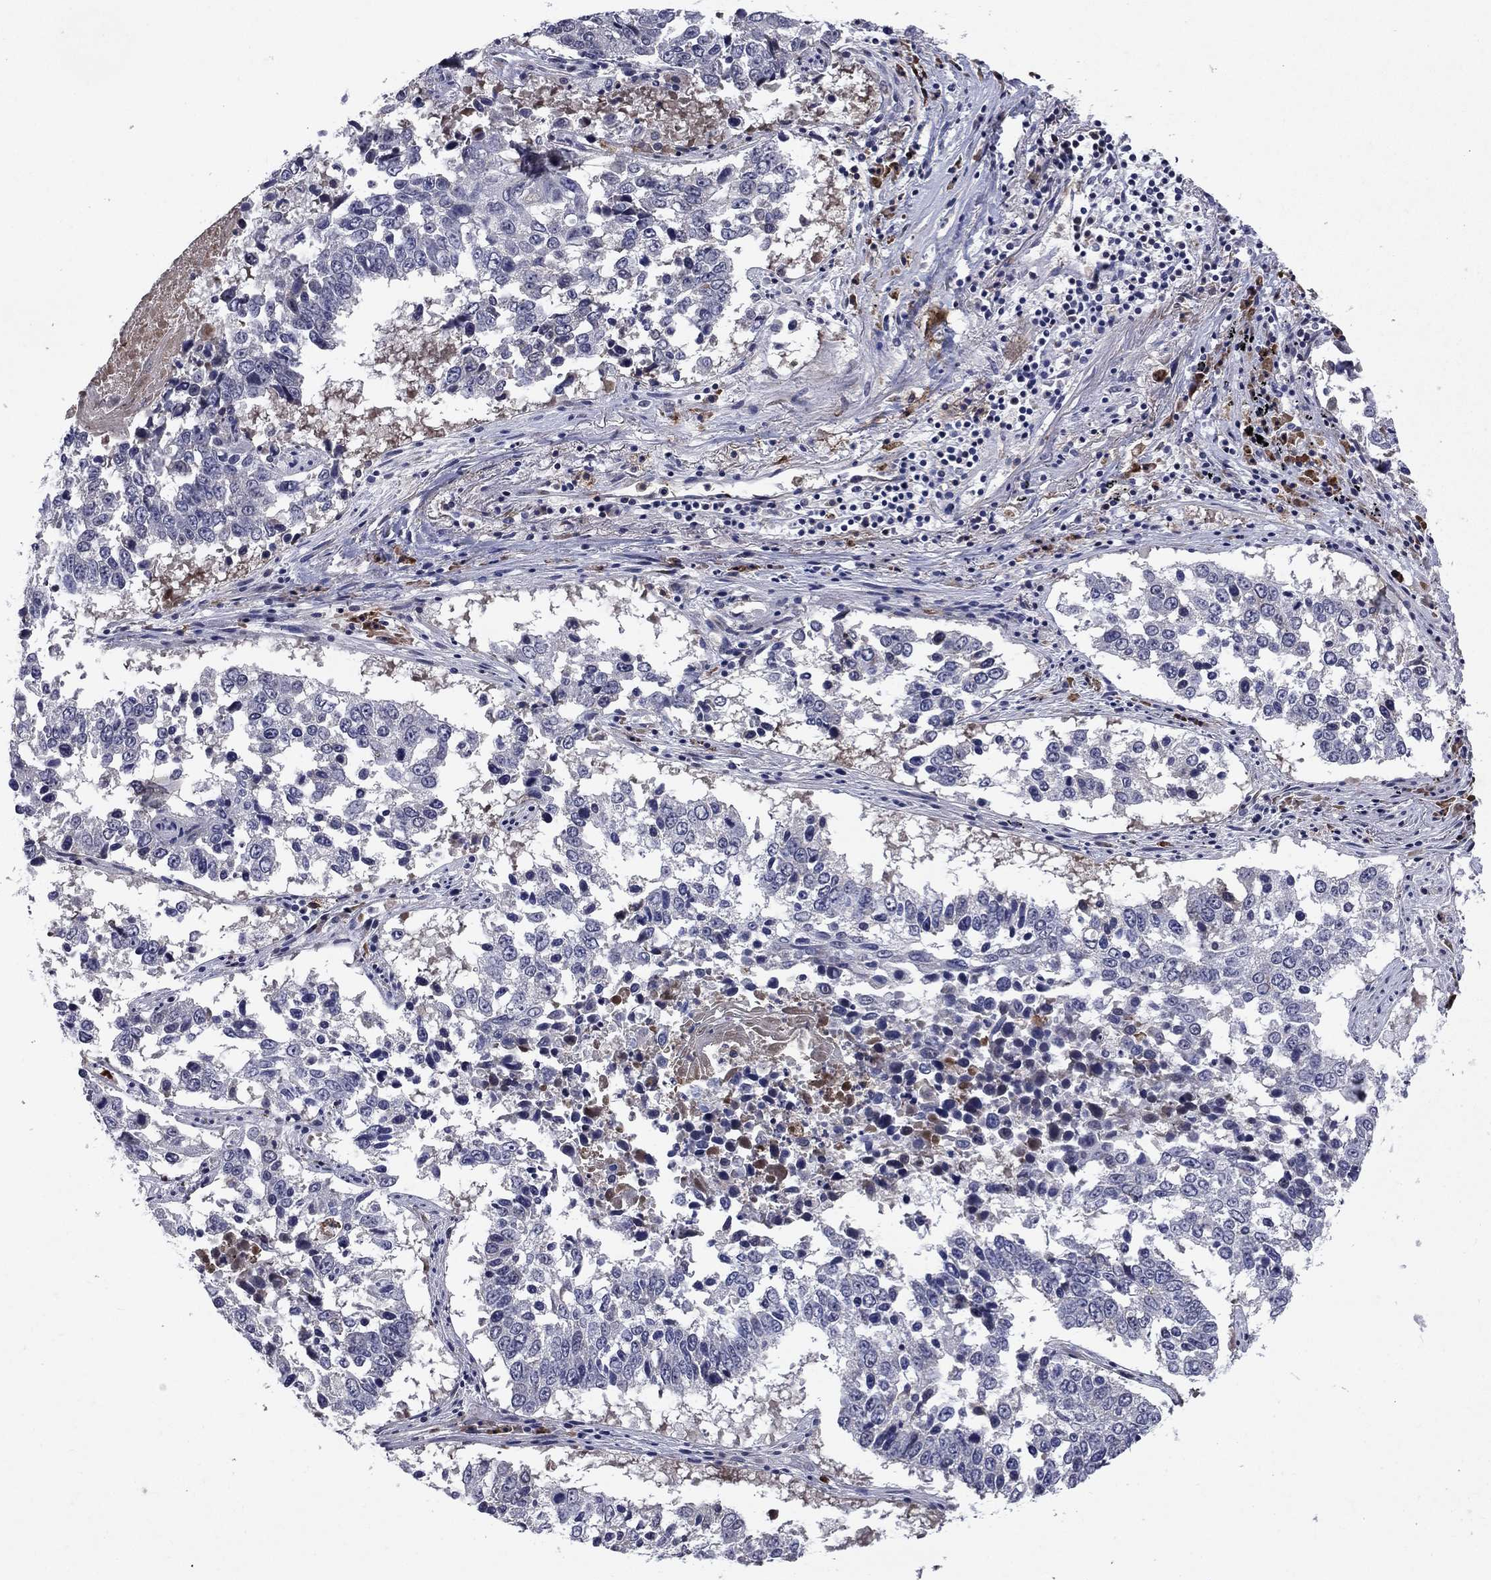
{"staining": {"intensity": "negative", "quantity": "none", "location": "none"}, "tissue": "lung cancer", "cell_type": "Tumor cells", "image_type": "cancer", "snomed": [{"axis": "morphology", "description": "Squamous cell carcinoma, NOS"}, {"axis": "topography", "description": "Lung"}], "caption": "Squamous cell carcinoma (lung) stained for a protein using IHC shows no positivity tumor cells.", "gene": "ECM1", "patient": {"sex": "male", "age": 82}}